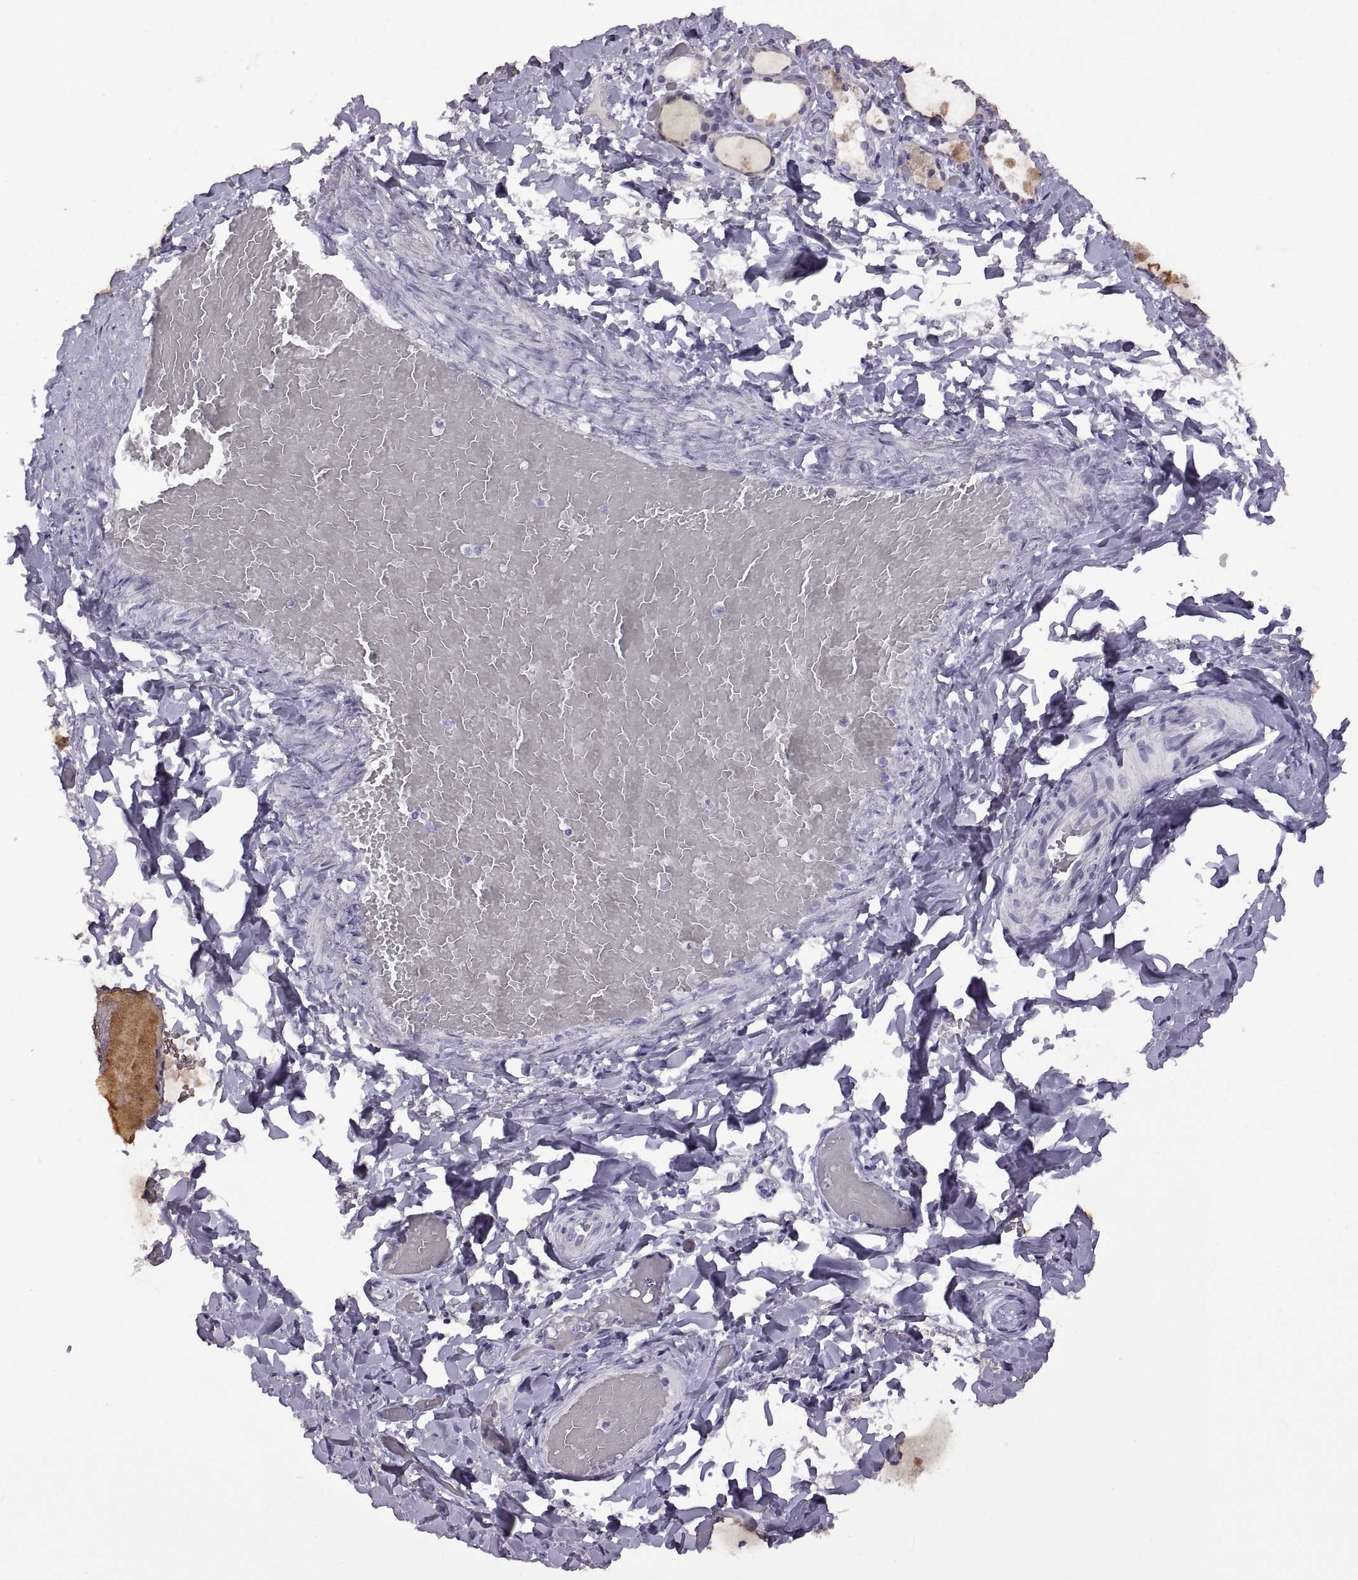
{"staining": {"intensity": "negative", "quantity": "none", "location": "none"}, "tissue": "thyroid gland", "cell_type": "Glandular cells", "image_type": "normal", "snomed": [{"axis": "morphology", "description": "Normal tissue, NOS"}, {"axis": "topography", "description": "Thyroid gland"}], "caption": "This is a photomicrograph of immunohistochemistry staining of unremarkable thyroid gland, which shows no staining in glandular cells.", "gene": "RDM1", "patient": {"sex": "female", "age": 56}}